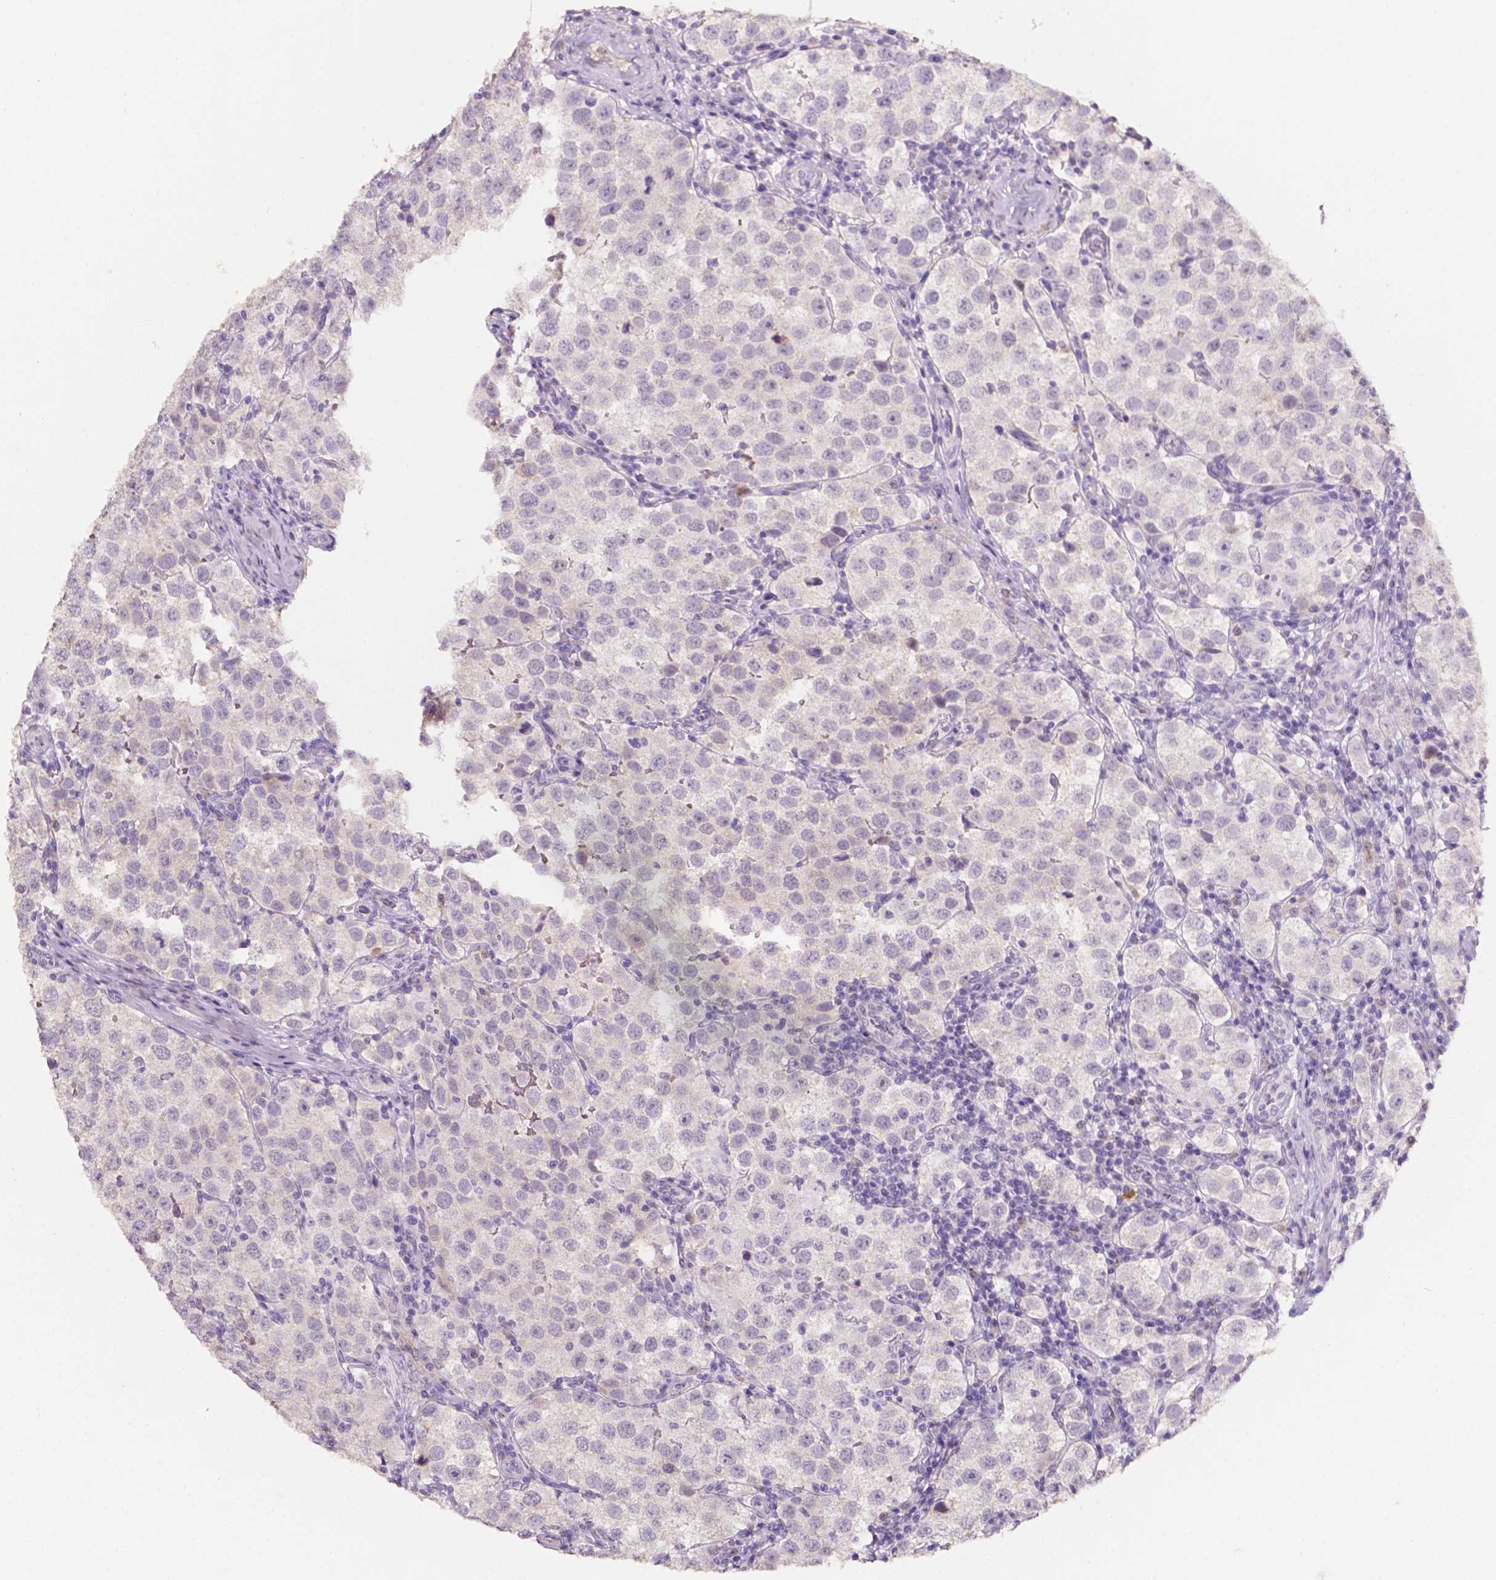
{"staining": {"intensity": "negative", "quantity": "none", "location": "none"}, "tissue": "testis cancer", "cell_type": "Tumor cells", "image_type": "cancer", "snomed": [{"axis": "morphology", "description": "Seminoma, NOS"}, {"axis": "topography", "description": "Testis"}], "caption": "Immunohistochemistry histopathology image of neoplastic tissue: human seminoma (testis) stained with DAB (3,3'-diaminobenzidine) displays no significant protein positivity in tumor cells.", "gene": "PSAT1", "patient": {"sex": "male", "age": 37}}